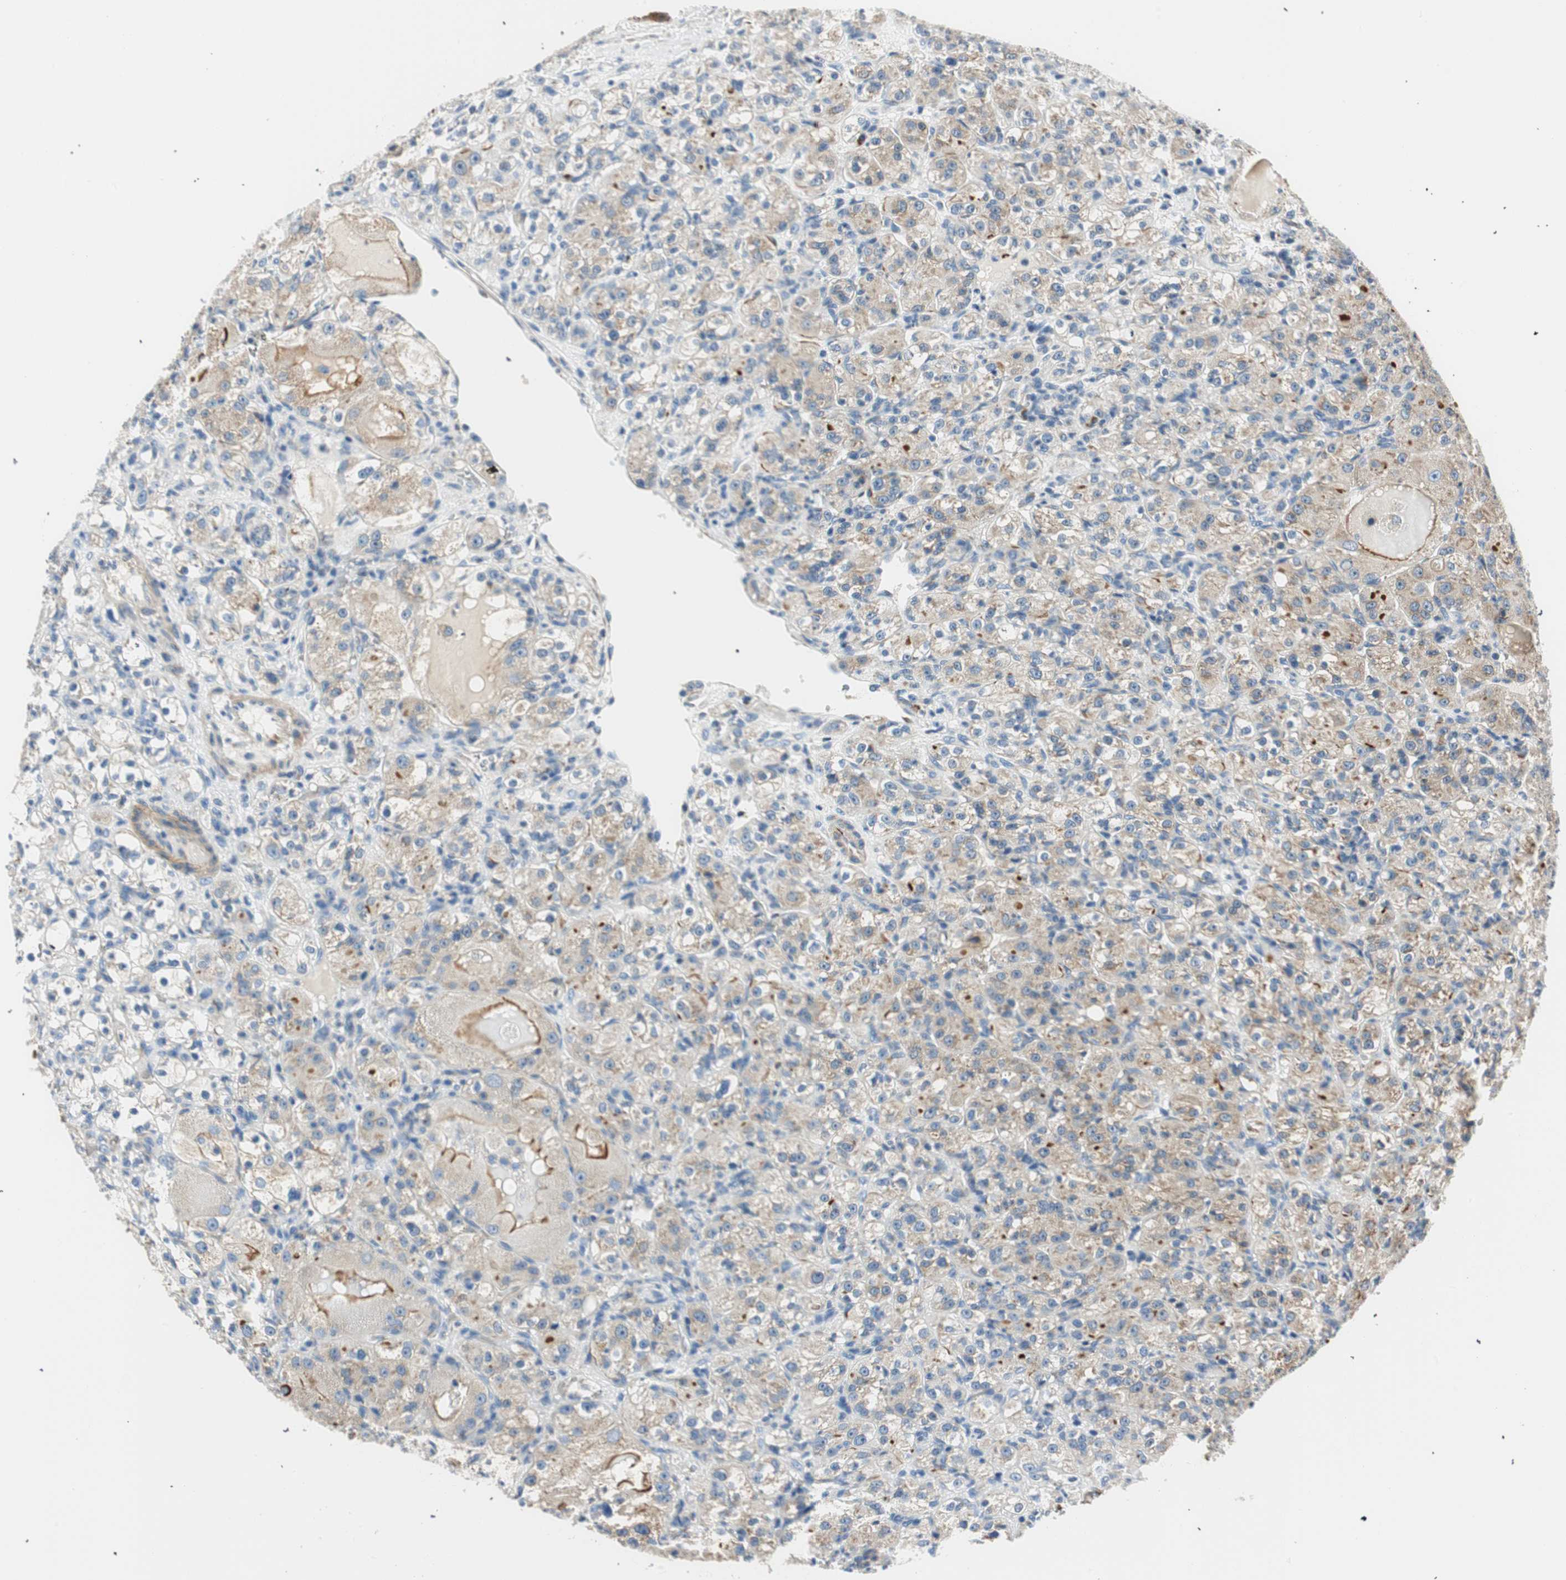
{"staining": {"intensity": "weak", "quantity": ">75%", "location": "cytoplasmic/membranous"}, "tissue": "renal cancer", "cell_type": "Tumor cells", "image_type": "cancer", "snomed": [{"axis": "morphology", "description": "Normal tissue, NOS"}, {"axis": "morphology", "description": "Adenocarcinoma, NOS"}, {"axis": "topography", "description": "Kidney"}], "caption": "Weak cytoplasmic/membranous positivity is appreciated in about >75% of tumor cells in adenocarcinoma (renal).", "gene": "RORB", "patient": {"sex": "male", "age": 61}}